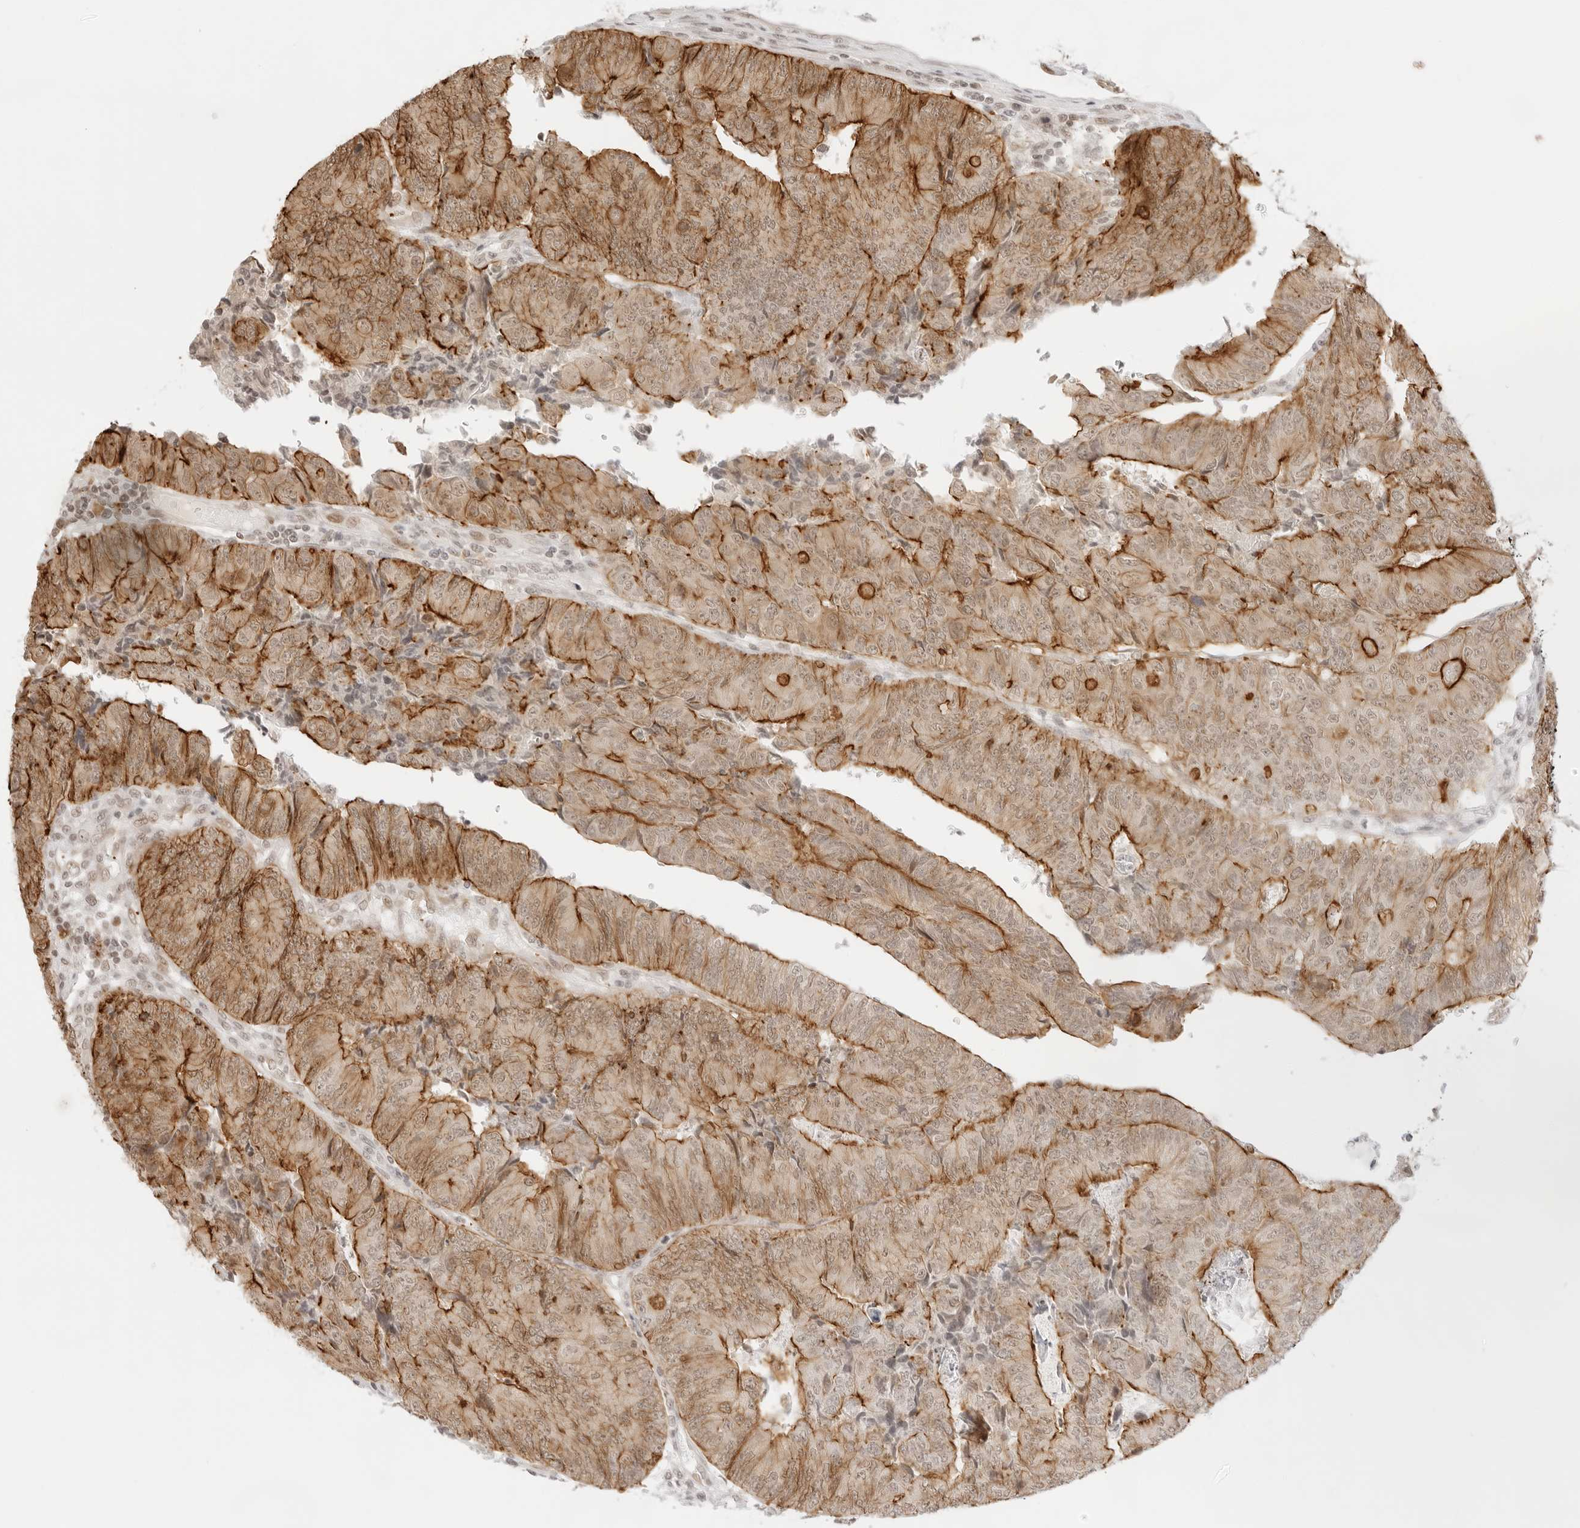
{"staining": {"intensity": "strong", "quantity": "25%-75%", "location": "cytoplasmic/membranous"}, "tissue": "colorectal cancer", "cell_type": "Tumor cells", "image_type": "cancer", "snomed": [{"axis": "morphology", "description": "Adenocarcinoma, NOS"}, {"axis": "topography", "description": "Colon"}], "caption": "Strong cytoplasmic/membranous expression for a protein is appreciated in about 25%-75% of tumor cells of colorectal adenocarcinoma using immunohistochemistry.", "gene": "GNAS", "patient": {"sex": "female", "age": 67}}